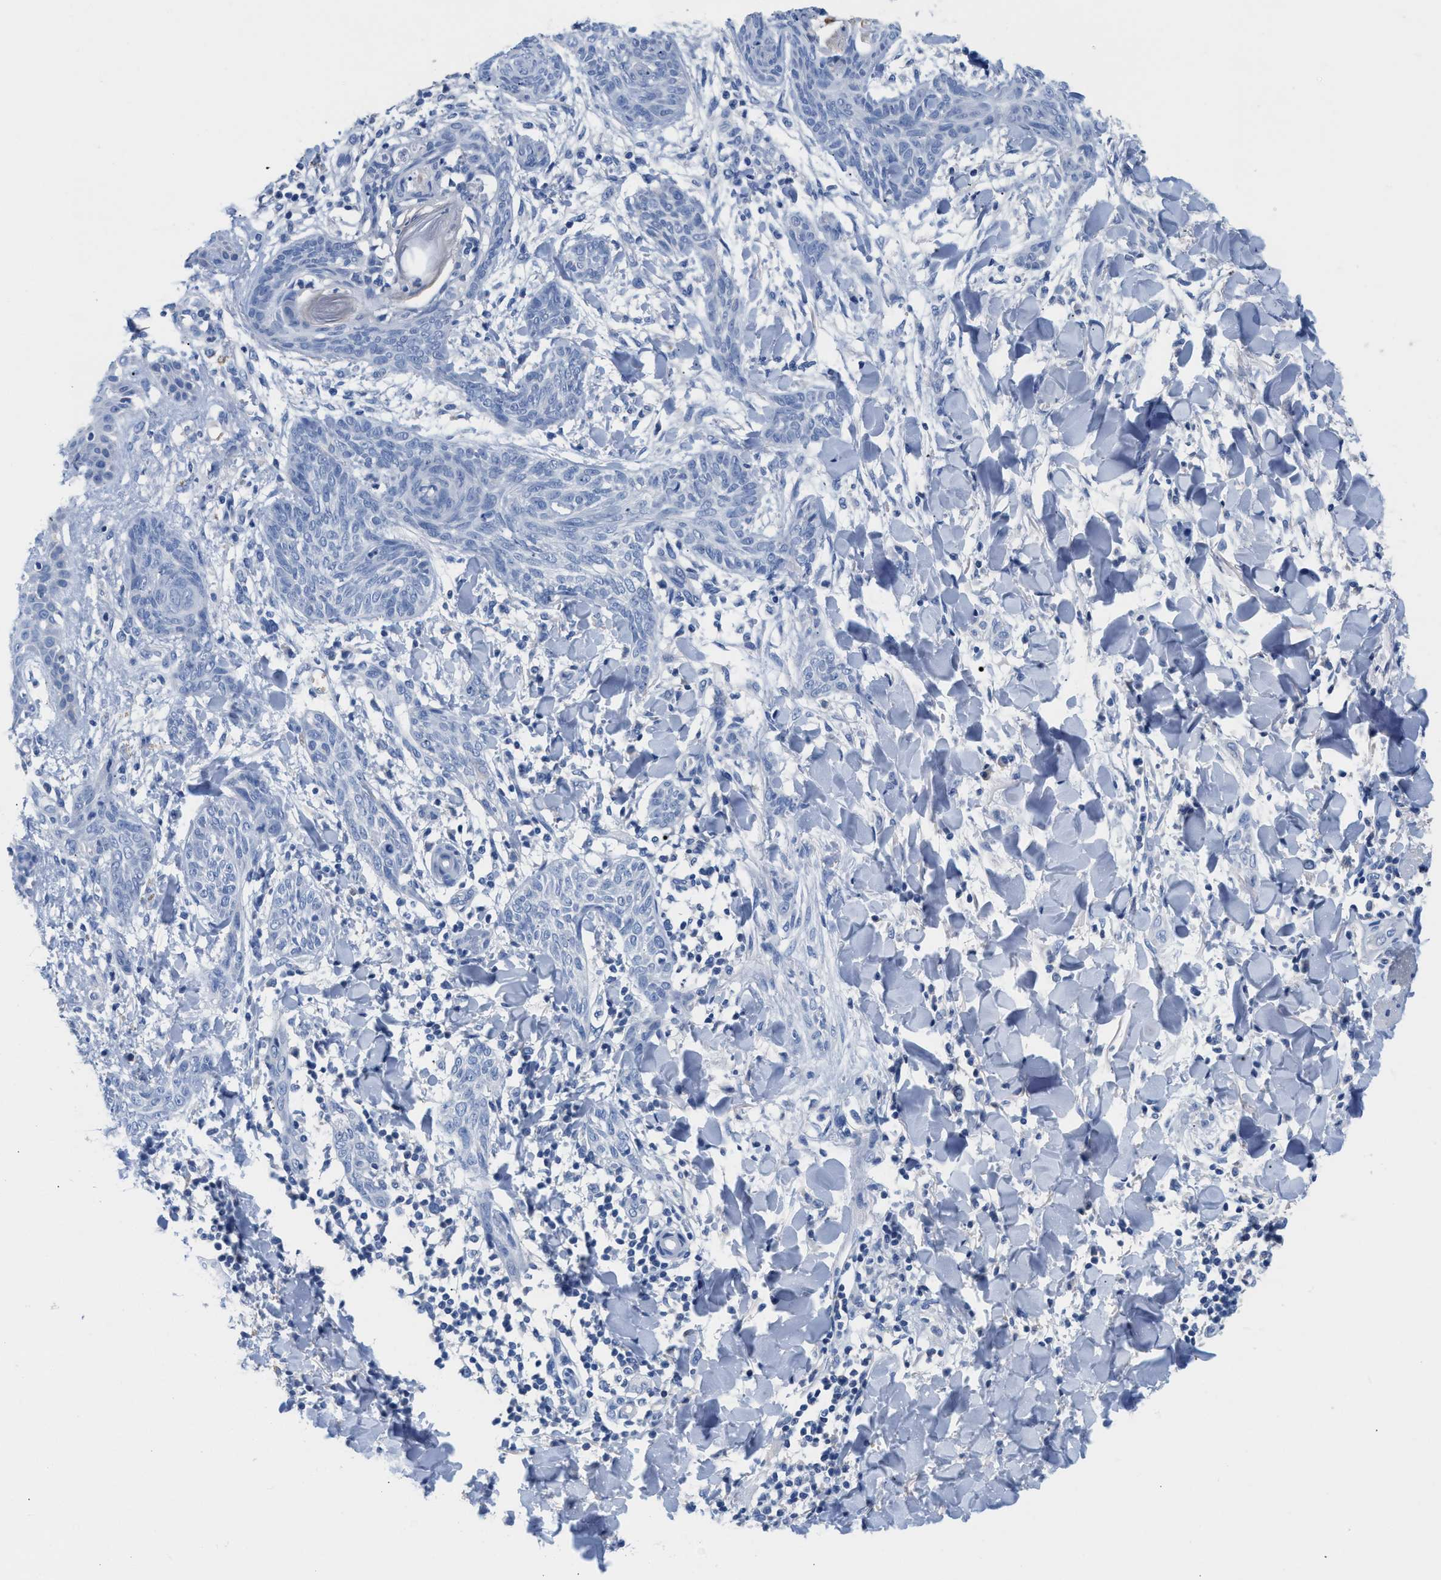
{"staining": {"intensity": "negative", "quantity": "none", "location": "none"}, "tissue": "skin cancer", "cell_type": "Tumor cells", "image_type": "cancer", "snomed": [{"axis": "morphology", "description": "Basal cell carcinoma"}, {"axis": "topography", "description": "Skin"}], "caption": "Immunohistochemistry photomicrograph of skin basal cell carcinoma stained for a protein (brown), which demonstrates no staining in tumor cells.", "gene": "SLFN13", "patient": {"sex": "female", "age": 59}}